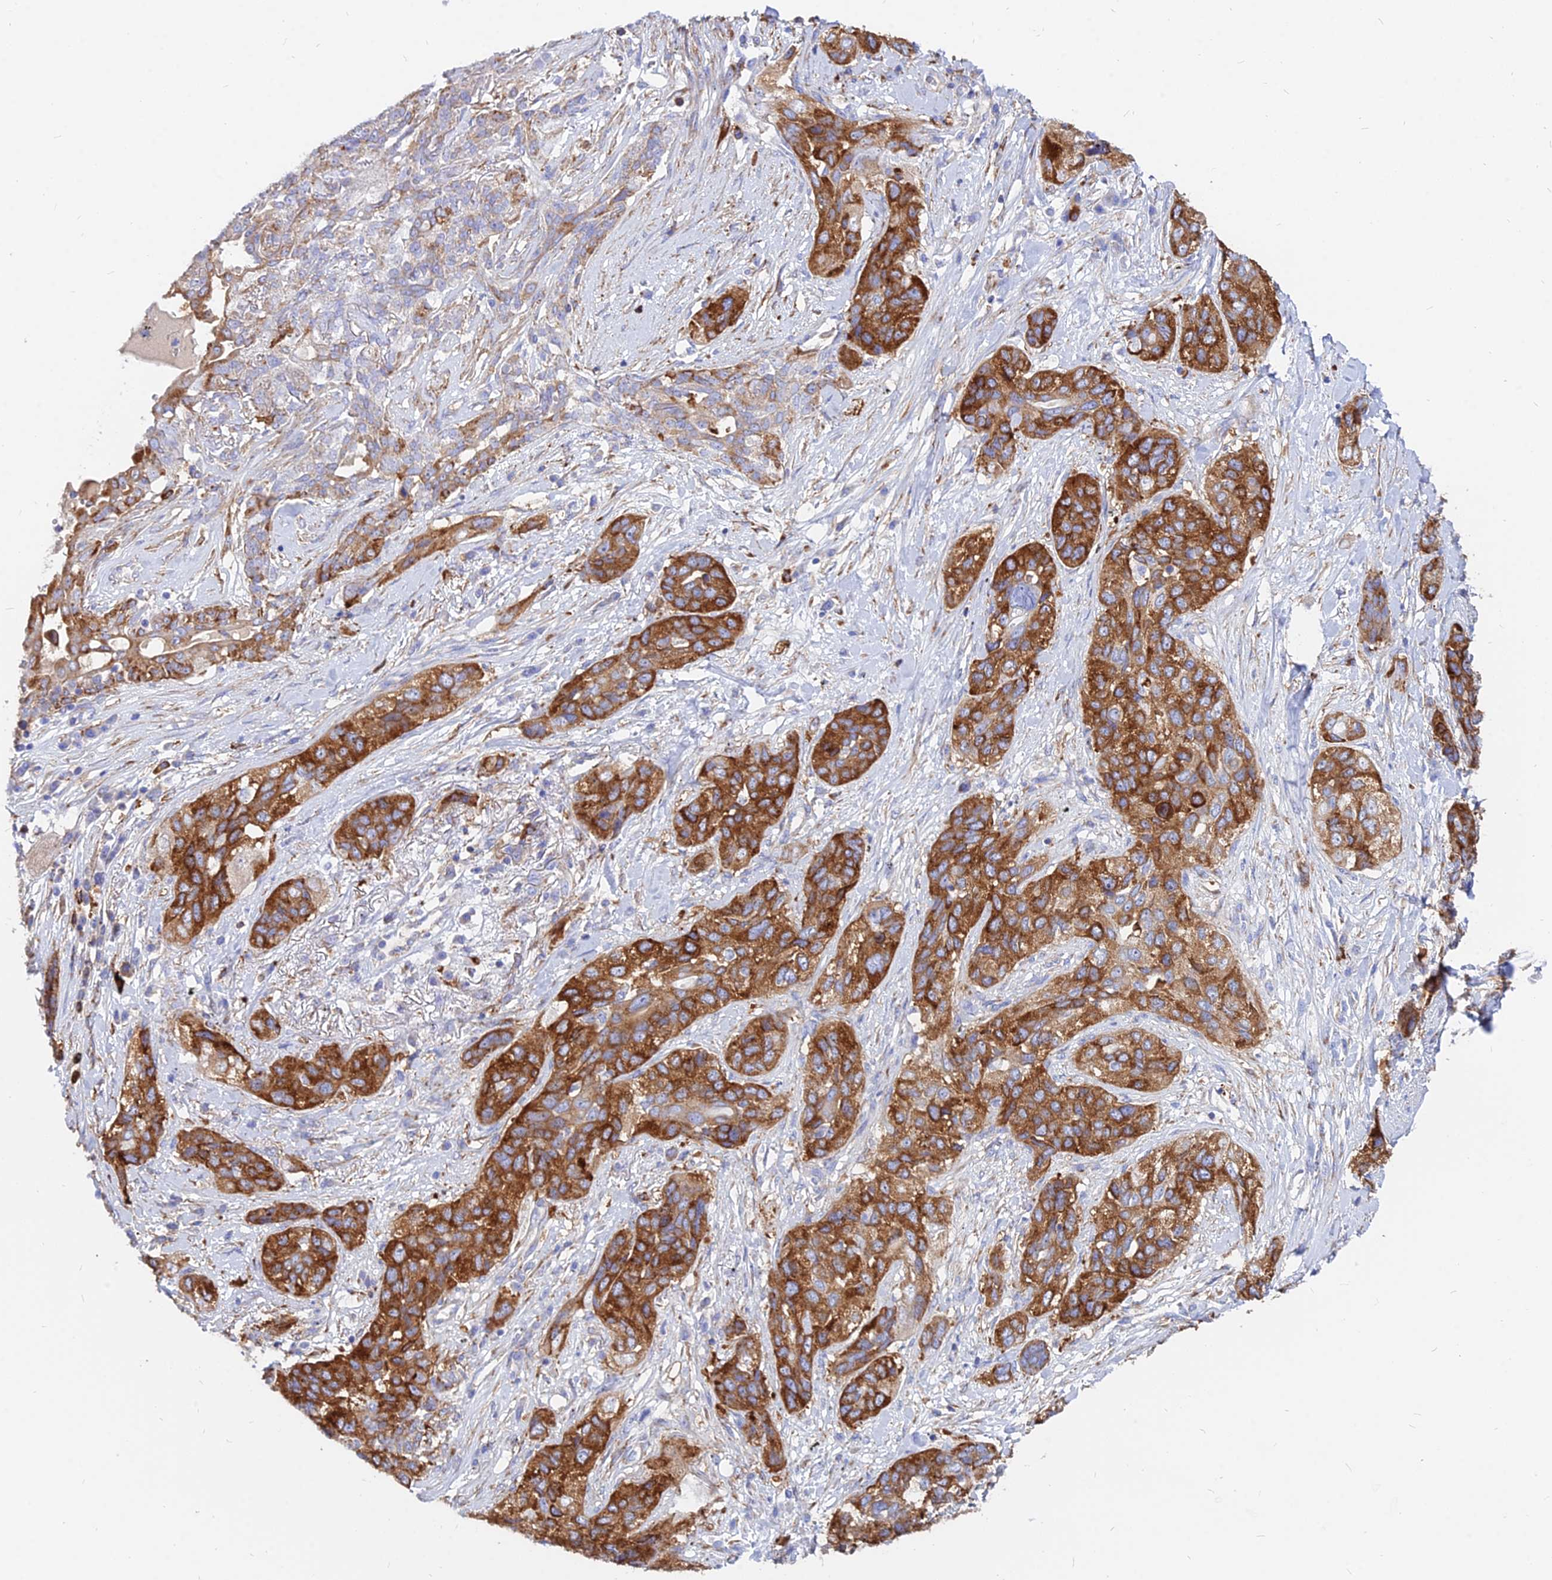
{"staining": {"intensity": "strong", "quantity": ">75%", "location": "cytoplasmic/membranous"}, "tissue": "lung cancer", "cell_type": "Tumor cells", "image_type": "cancer", "snomed": [{"axis": "morphology", "description": "Squamous cell carcinoma, NOS"}, {"axis": "topography", "description": "Lung"}], "caption": "DAB (3,3'-diaminobenzidine) immunohistochemical staining of squamous cell carcinoma (lung) demonstrates strong cytoplasmic/membranous protein staining in about >75% of tumor cells.", "gene": "AGTRAP", "patient": {"sex": "female", "age": 70}}